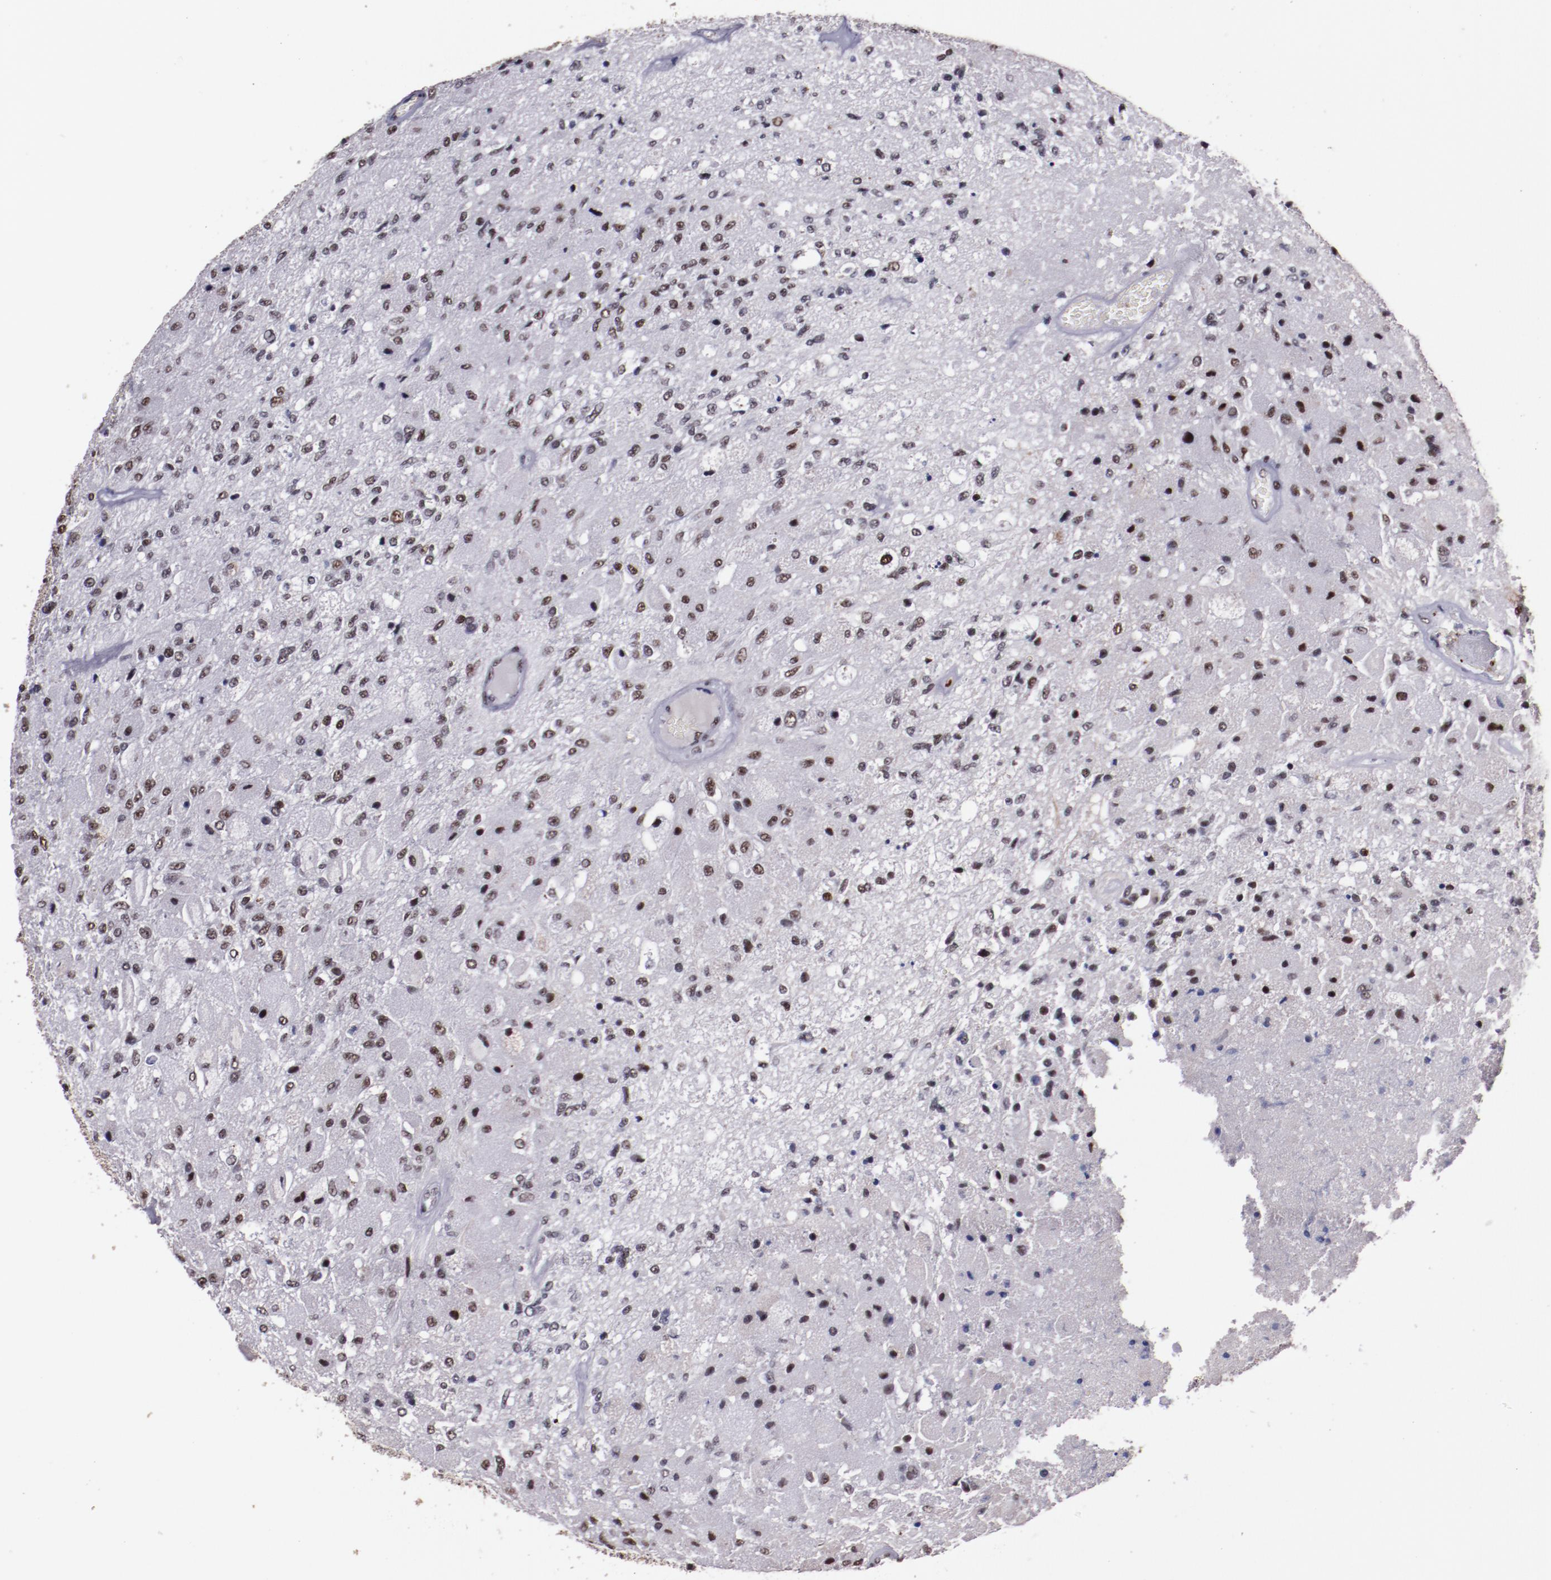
{"staining": {"intensity": "weak", "quantity": "25%-75%", "location": "nuclear"}, "tissue": "glioma", "cell_type": "Tumor cells", "image_type": "cancer", "snomed": [{"axis": "morphology", "description": "Normal tissue, NOS"}, {"axis": "morphology", "description": "Glioma, malignant, High grade"}, {"axis": "topography", "description": "Cerebral cortex"}], "caption": "Immunohistochemical staining of glioma reveals low levels of weak nuclear positivity in about 25%-75% of tumor cells.", "gene": "PPP4R3A", "patient": {"sex": "male", "age": 77}}